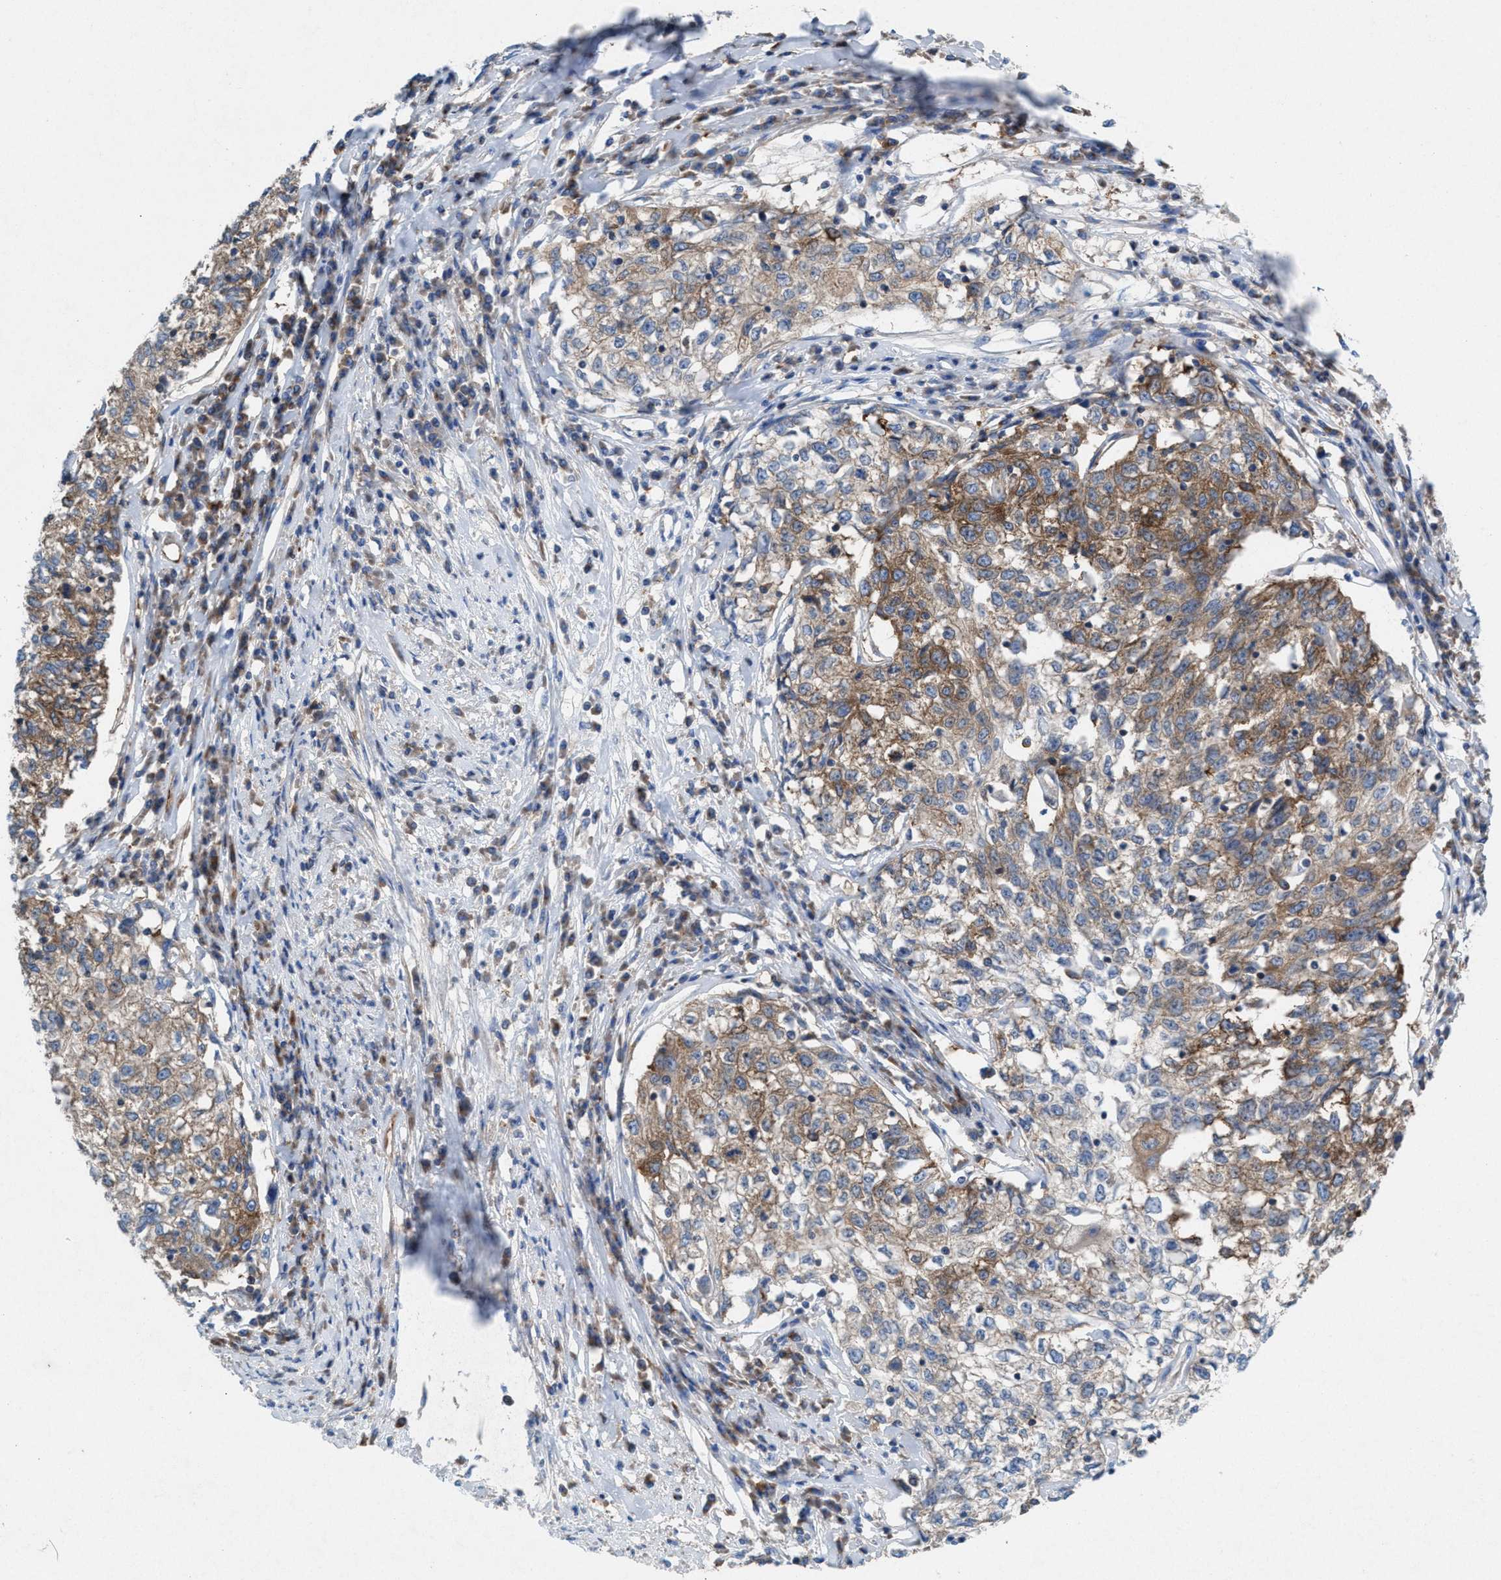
{"staining": {"intensity": "moderate", "quantity": ">75%", "location": "cytoplasmic/membranous"}, "tissue": "cervical cancer", "cell_type": "Tumor cells", "image_type": "cancer", "snomed": [{"axis": "morphology", "description": "Squamous cell carcinoma, NOS"}, {"axis": "topography", "description": "Cervix"}], "caption": "Moderate cytoplasmic/membranous positivity for a protein is appreciated in approximately >75% of tumor cells of squamous cell carcinoma (cervical) using IHC.", "gene": "NYAP1", "patient": {"sex": "female", "age": 57}}